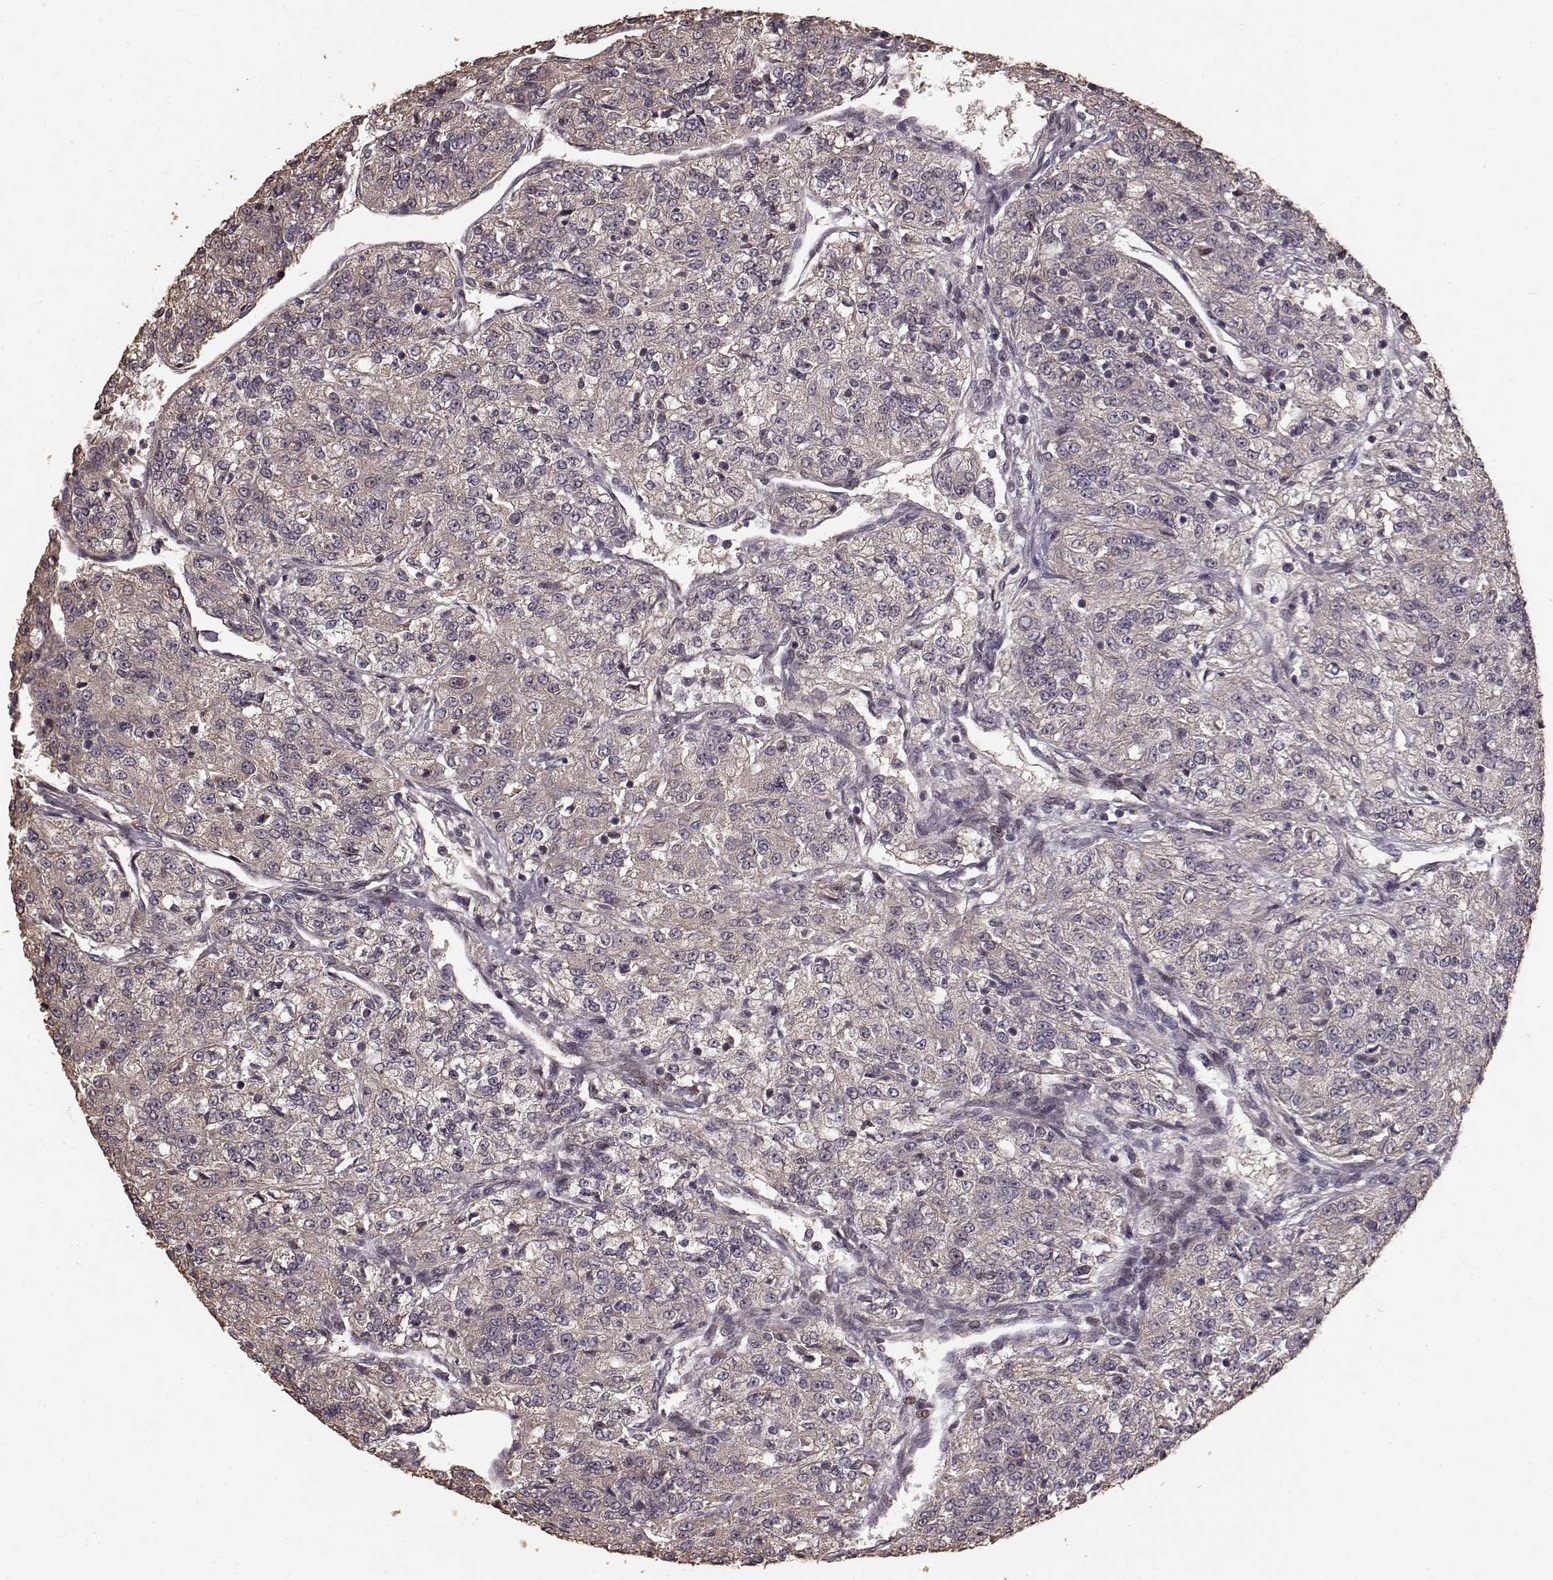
{"staining": {"intensity": "moderate", "quantity": "<25%", "location": "cytoplasmic/membranous"}, "tissue": "renal cancer", "cell_type": "Tumor cells", "image_type": "cancer", "snomed": [{"axis": "morphology", "description": "Adenocarcinoma, NOS"}, {"axis": "topography", "description": "Kidney"}], "caption": "An image of human renal adenocarcinoma stained for a protein exhibits moderate cytoplasmic/membranous brown staining in tumor cells.", "gene": "USP15", "patient": {"sex": "female", "age": 63}}